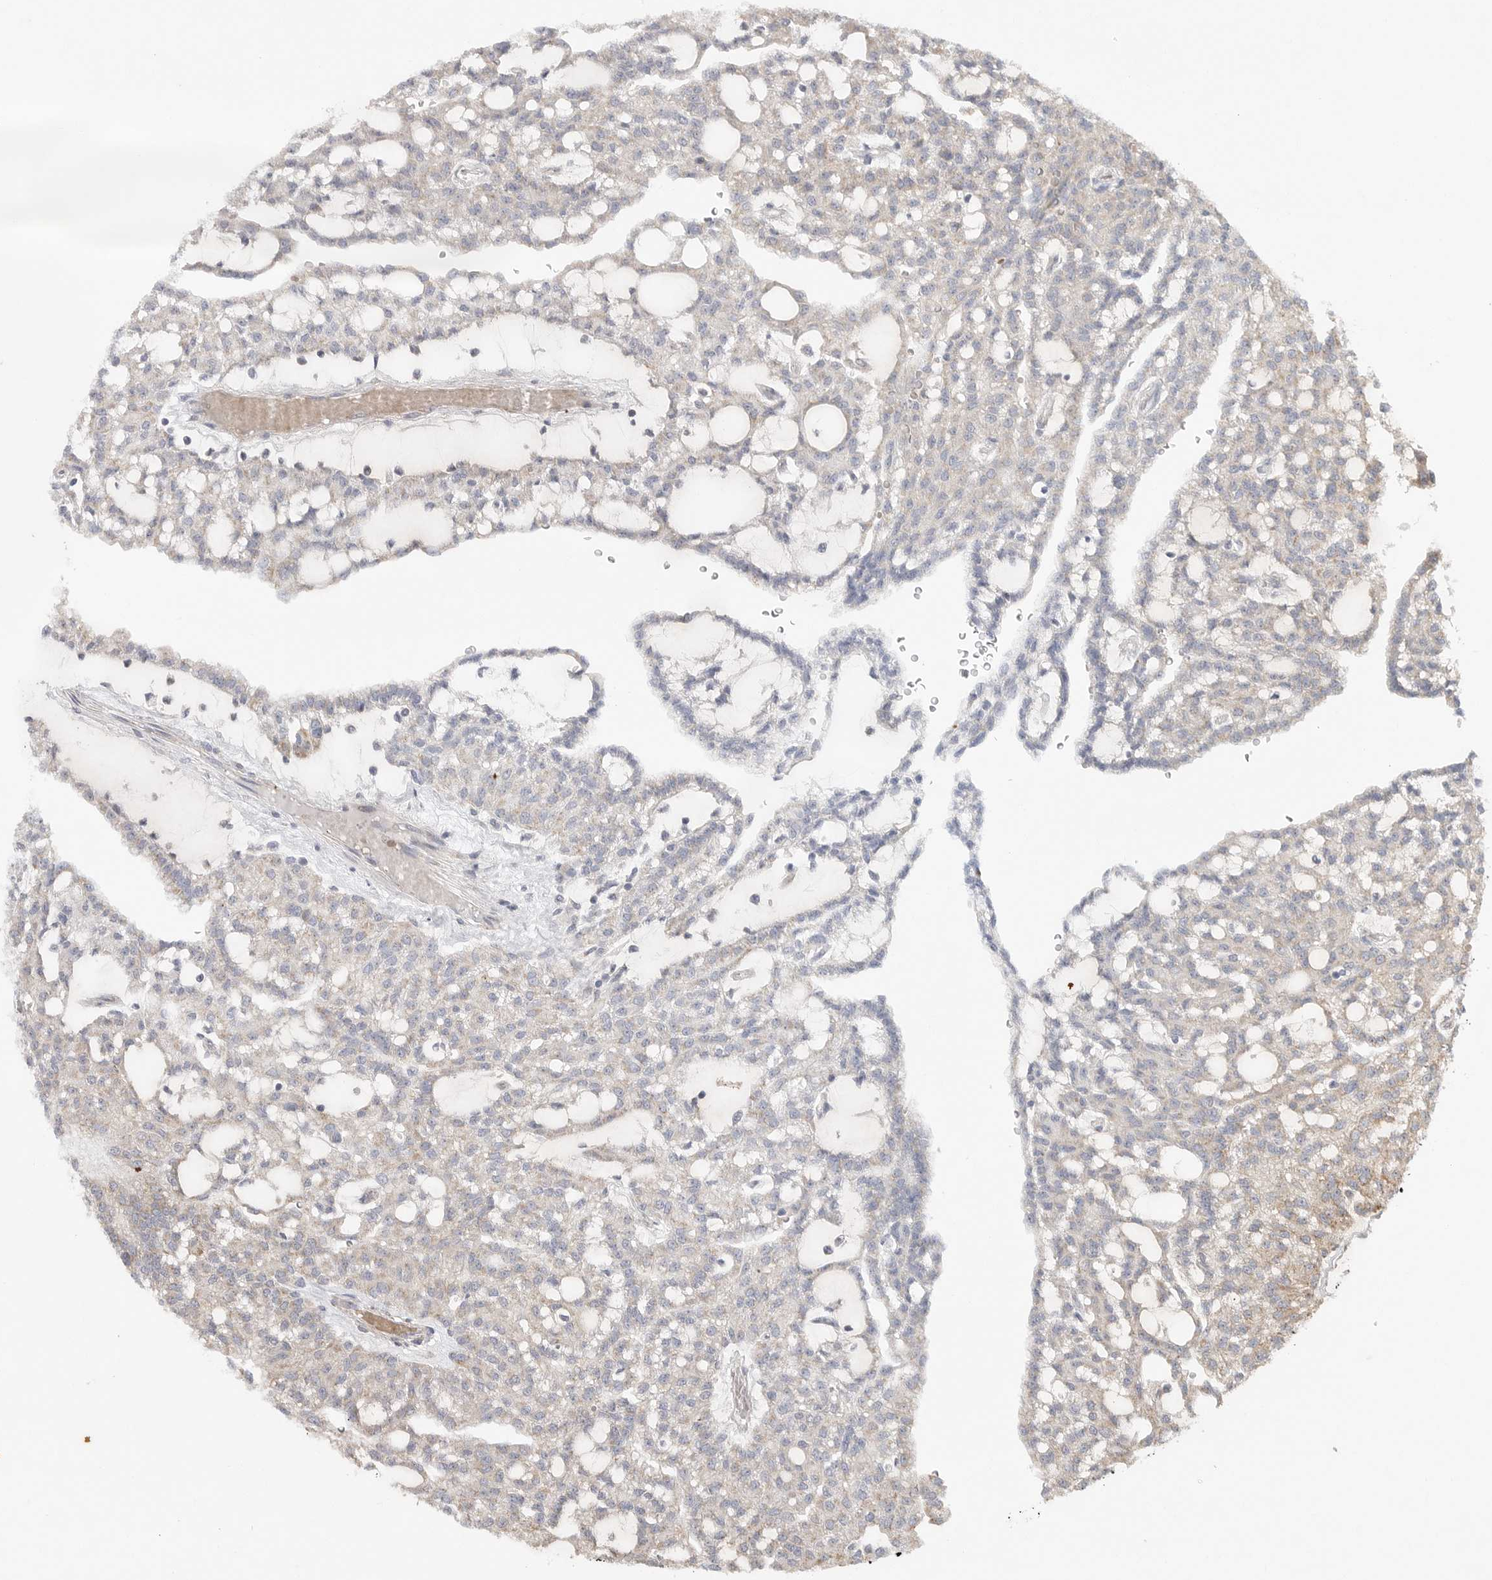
{"staining": {"intensity": "negative", "quantity": "none", "location": "none"}, "tissue": "renal cancer", "cell_type": "Tumor cells", "image_type": "cancer", "snomed": [{"axis": "morphology", "description": "Adenocarcinoma, NOS"}, {"axis": "topography", "description": "Kidney"}], "caption": "Renal cancer (adenocarcinoma) was stained to show a protein in brown. There is no significant expression in tumor cells. (Brightfield microscopy of DAB (3,3'-diaminobenzidine) immunohistochemistry (IHC) at high magnification).", "gene": "SLC25A26", "patient": {"sex": "male", "age": 63}}